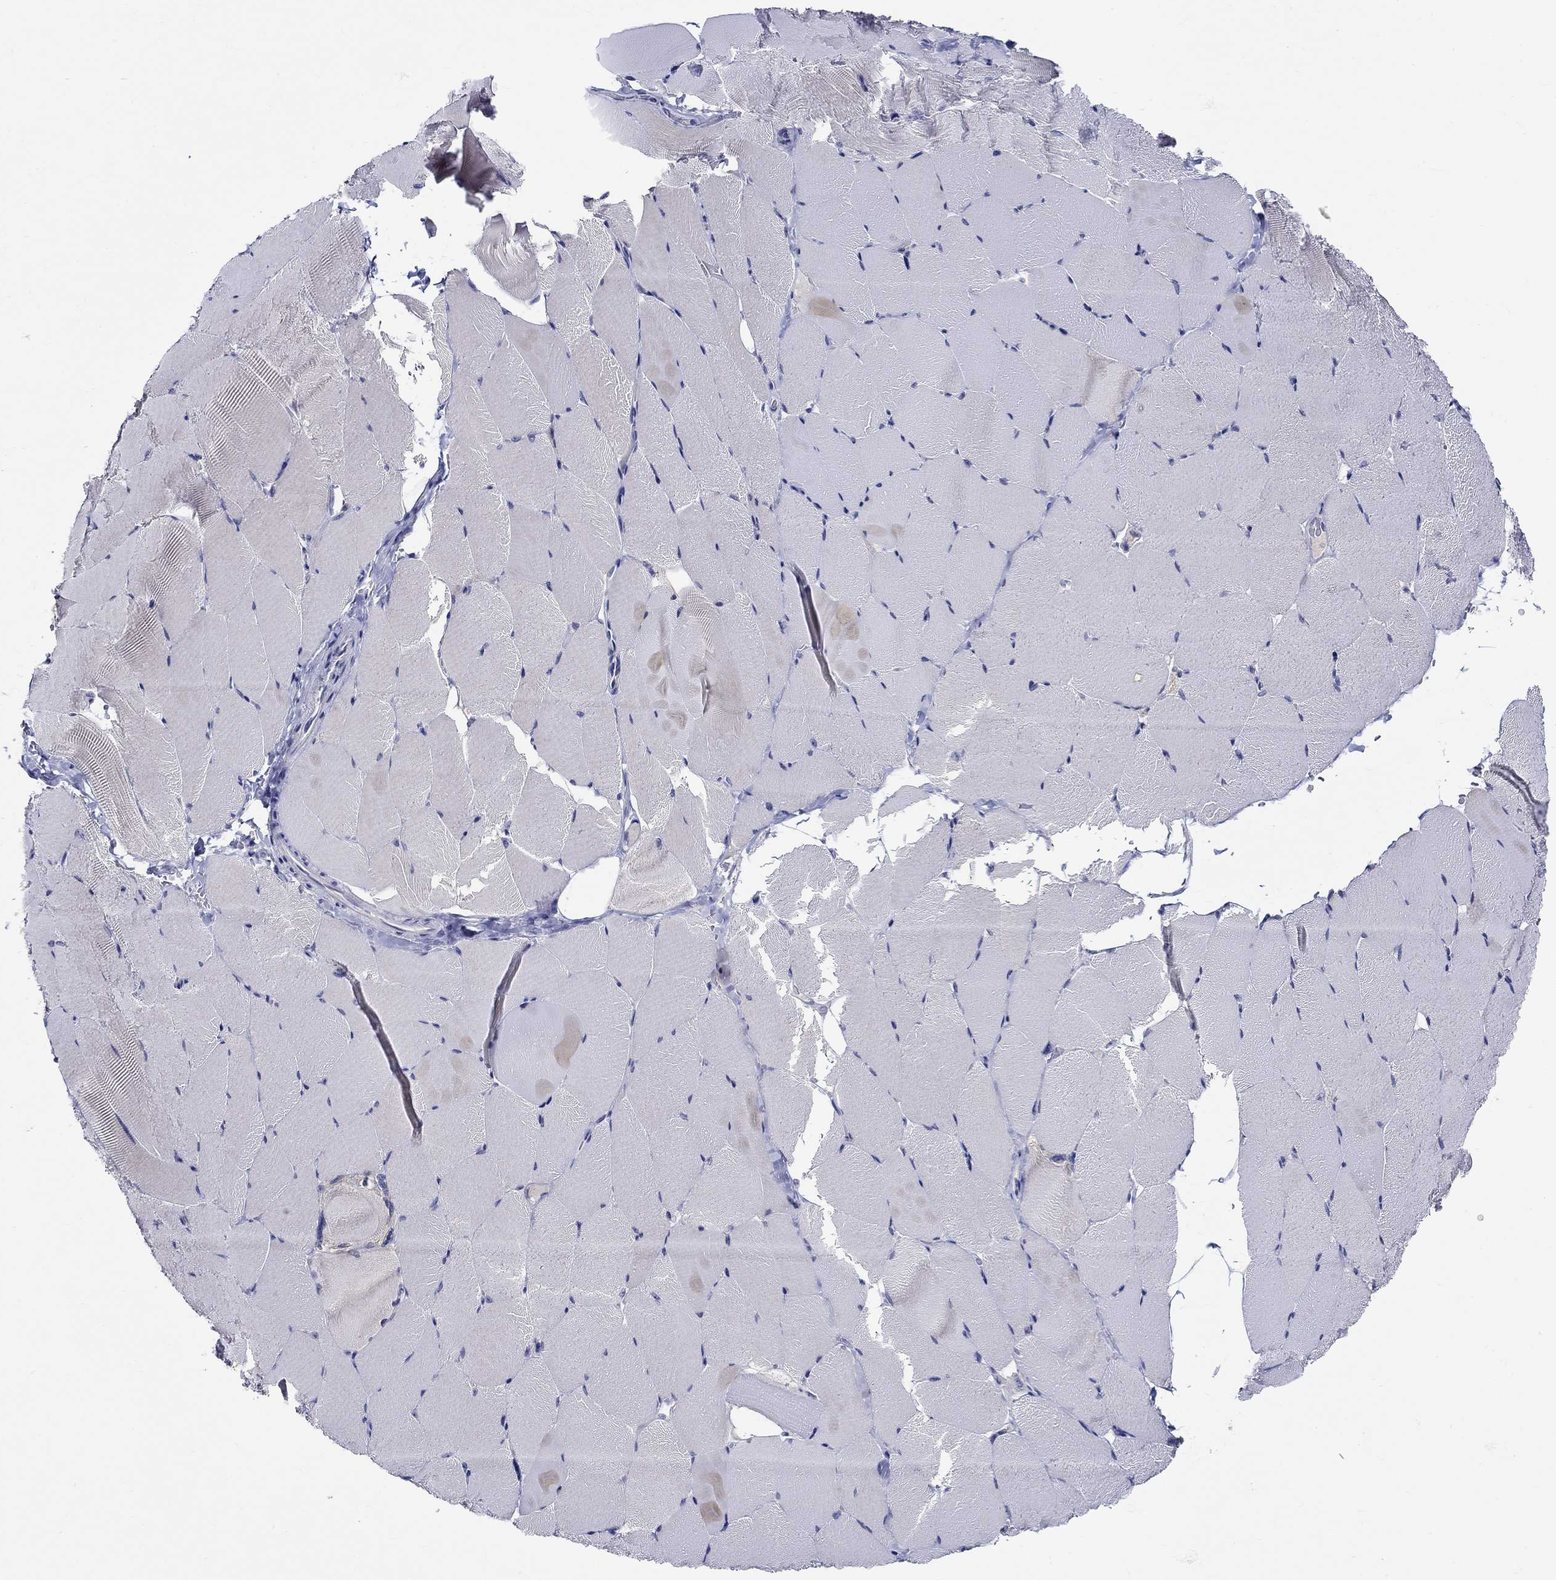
{"staining": {"intensity": "negative", "quantity": "none", "location": "none"}, "tissue": "skeletal muscle", "cell_type": "Myocytes", "image_type": "normal", "snomed": [{"axis": "morphology", "description": "Normal tissue, NOS"}, {"axis": "topography", "description": "Skeletal muscle"}], "caption": "IHC micrograph of unremarkable skeletal muscle stained for a protein (brown), which demonstrates no staining in myocytes. Brightfield microscopy of immunohistochemistry stained with DAB (3,3'-diaminobenzidine) (brown) and hematoxylin (blue), captured at high magnification.", "gene": "SLC30A3", "patient": {"sex": "female", "age": 37}}